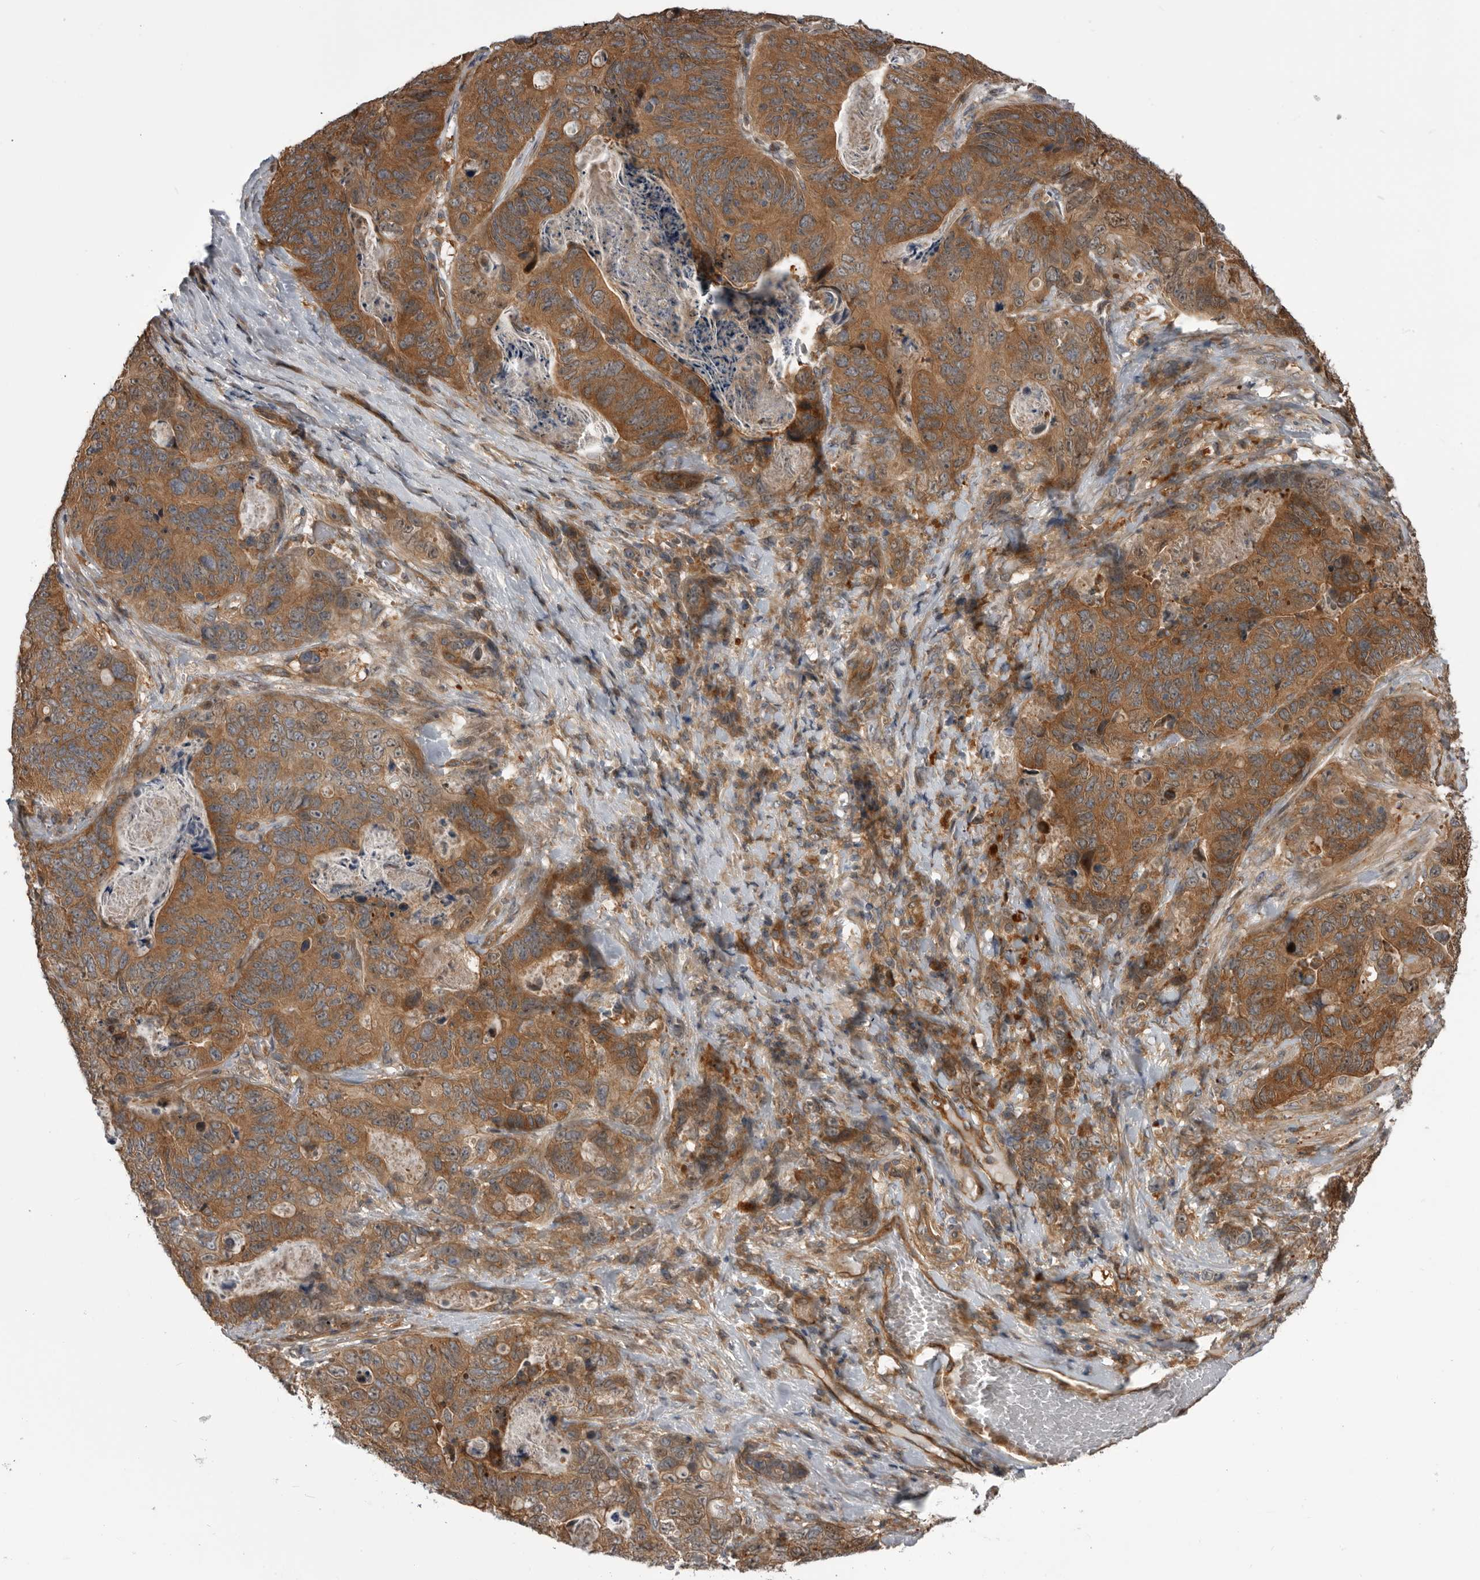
{"staining": {"intensity": "moderate", "quantity": ">75%", "location": "cytoplasmic/membranous"}, "tissue": "stomach cancer", "cell_type": "Tumor cells", "image_type": "cancer", "snomed": [{"axis": "morphology", "description": "Normal tissue, NOS"}, {"axis": "morphology", "description": "Adenocarcinoma, NOS"}, {"axis": "topography", "description": "Stomach"}], "caption": "Human adenocarcinoma (stomach) stained with a brown dye reveals moderate cytoplasmic/membranous positive expression in about >75% of tumor cells.", "gene": "RAB3GAP2", "patient": {"sex": "female", "age": 89}}